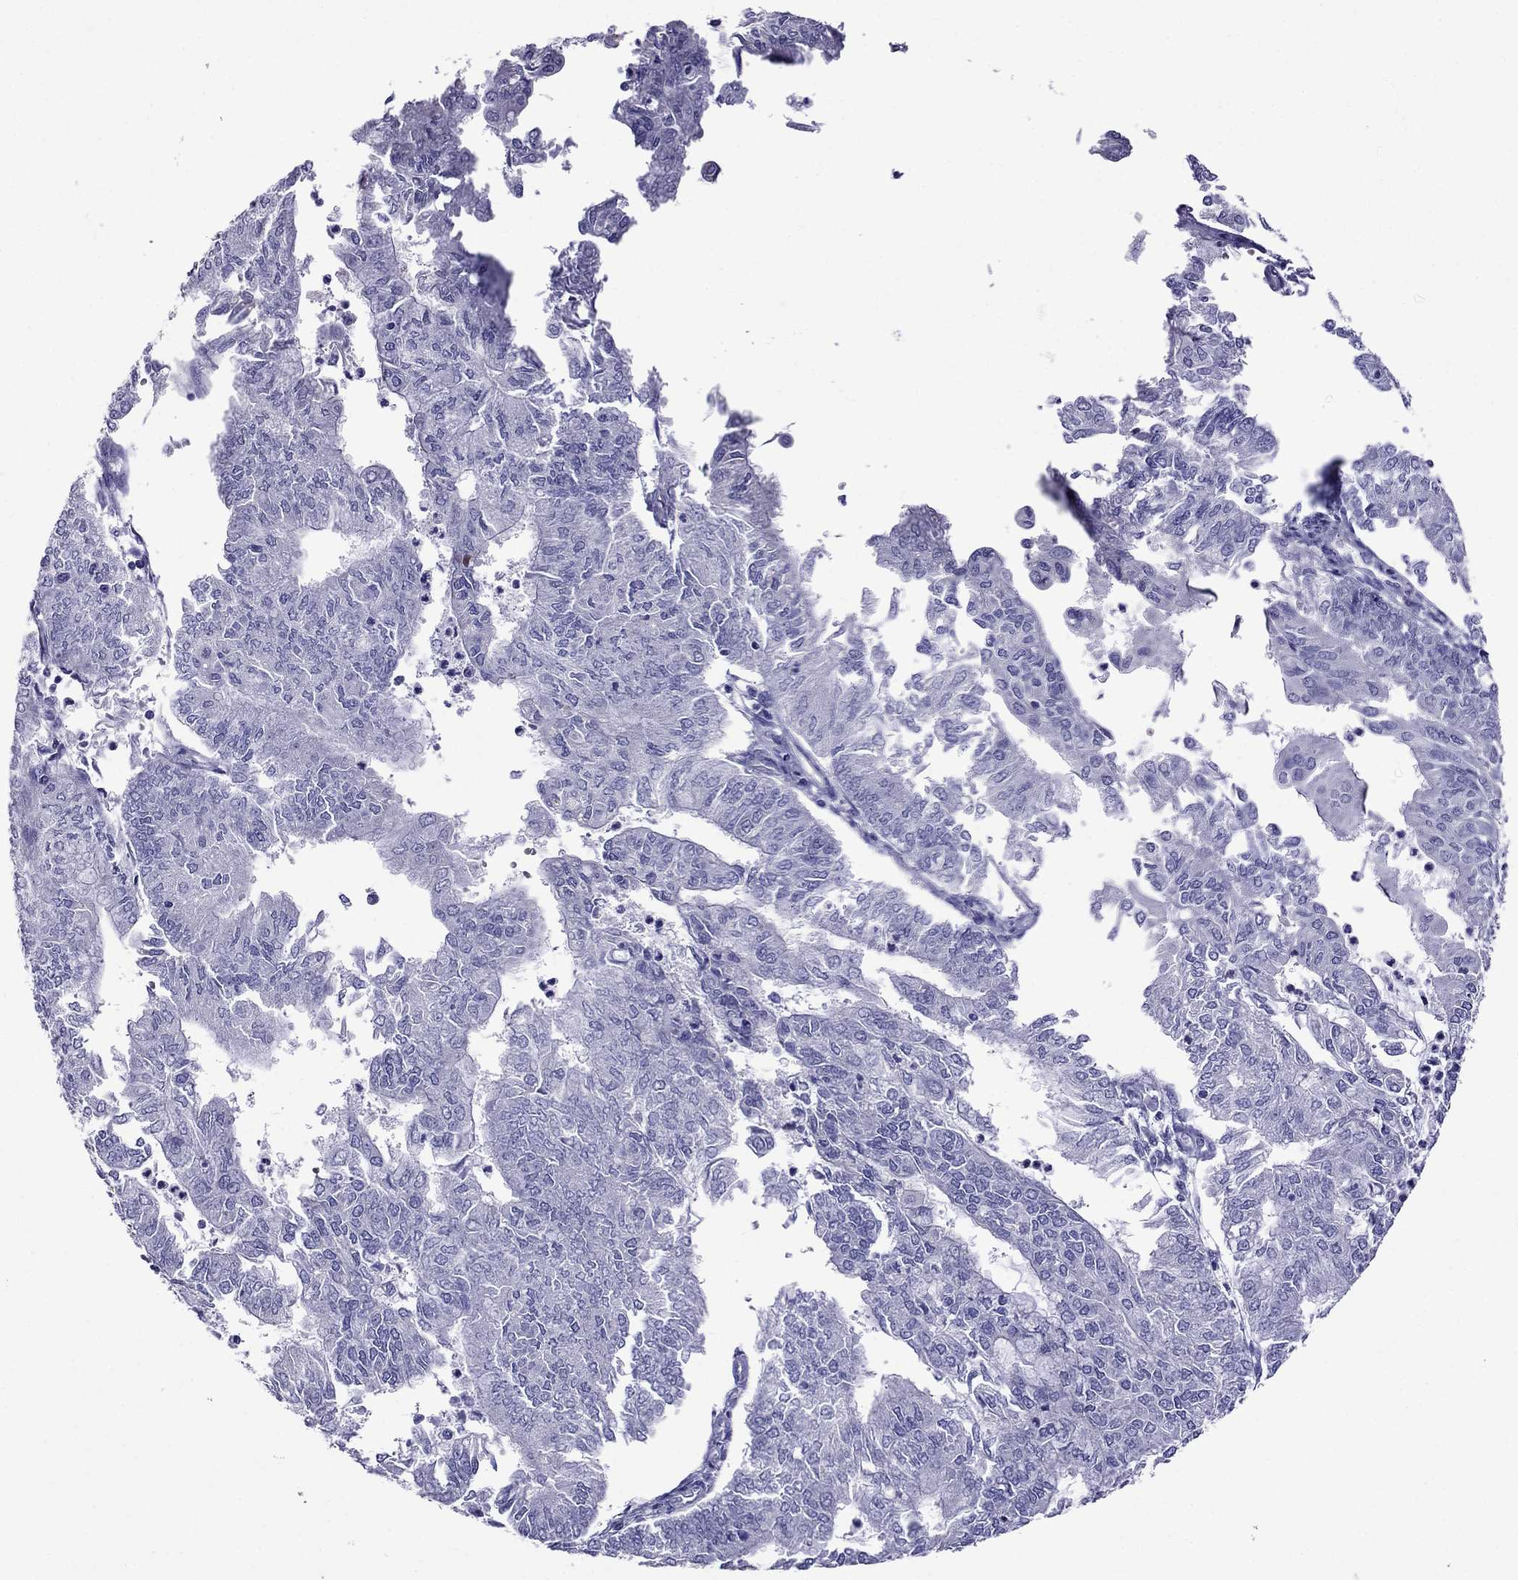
{"staining": {"intensity": "negative", "quantity": "none", "location": "none"}, "tissue": "endometrial cancer", "cell_type": "Tumor cells", "image_type": "cancer", "snomed": [{"axis": "morphology", "description": "Adenocarcinoma, NOS"}, {"axis": "topography", "description": "Endometrium"}], "caption": "This micrograph is of adenocarcinoma (endometrial) stained with IHC to label a protein in brown with the nuclei are counter-stained blue. There is no expression in tumor cells. The staining is performed using DAB (3,3'-diaminobenzidine) brown chromogen with nuclei counter-stained in using hematoxylin.", "gene": "TDRD1", "patient": {"sex": "female", "age": 59}}